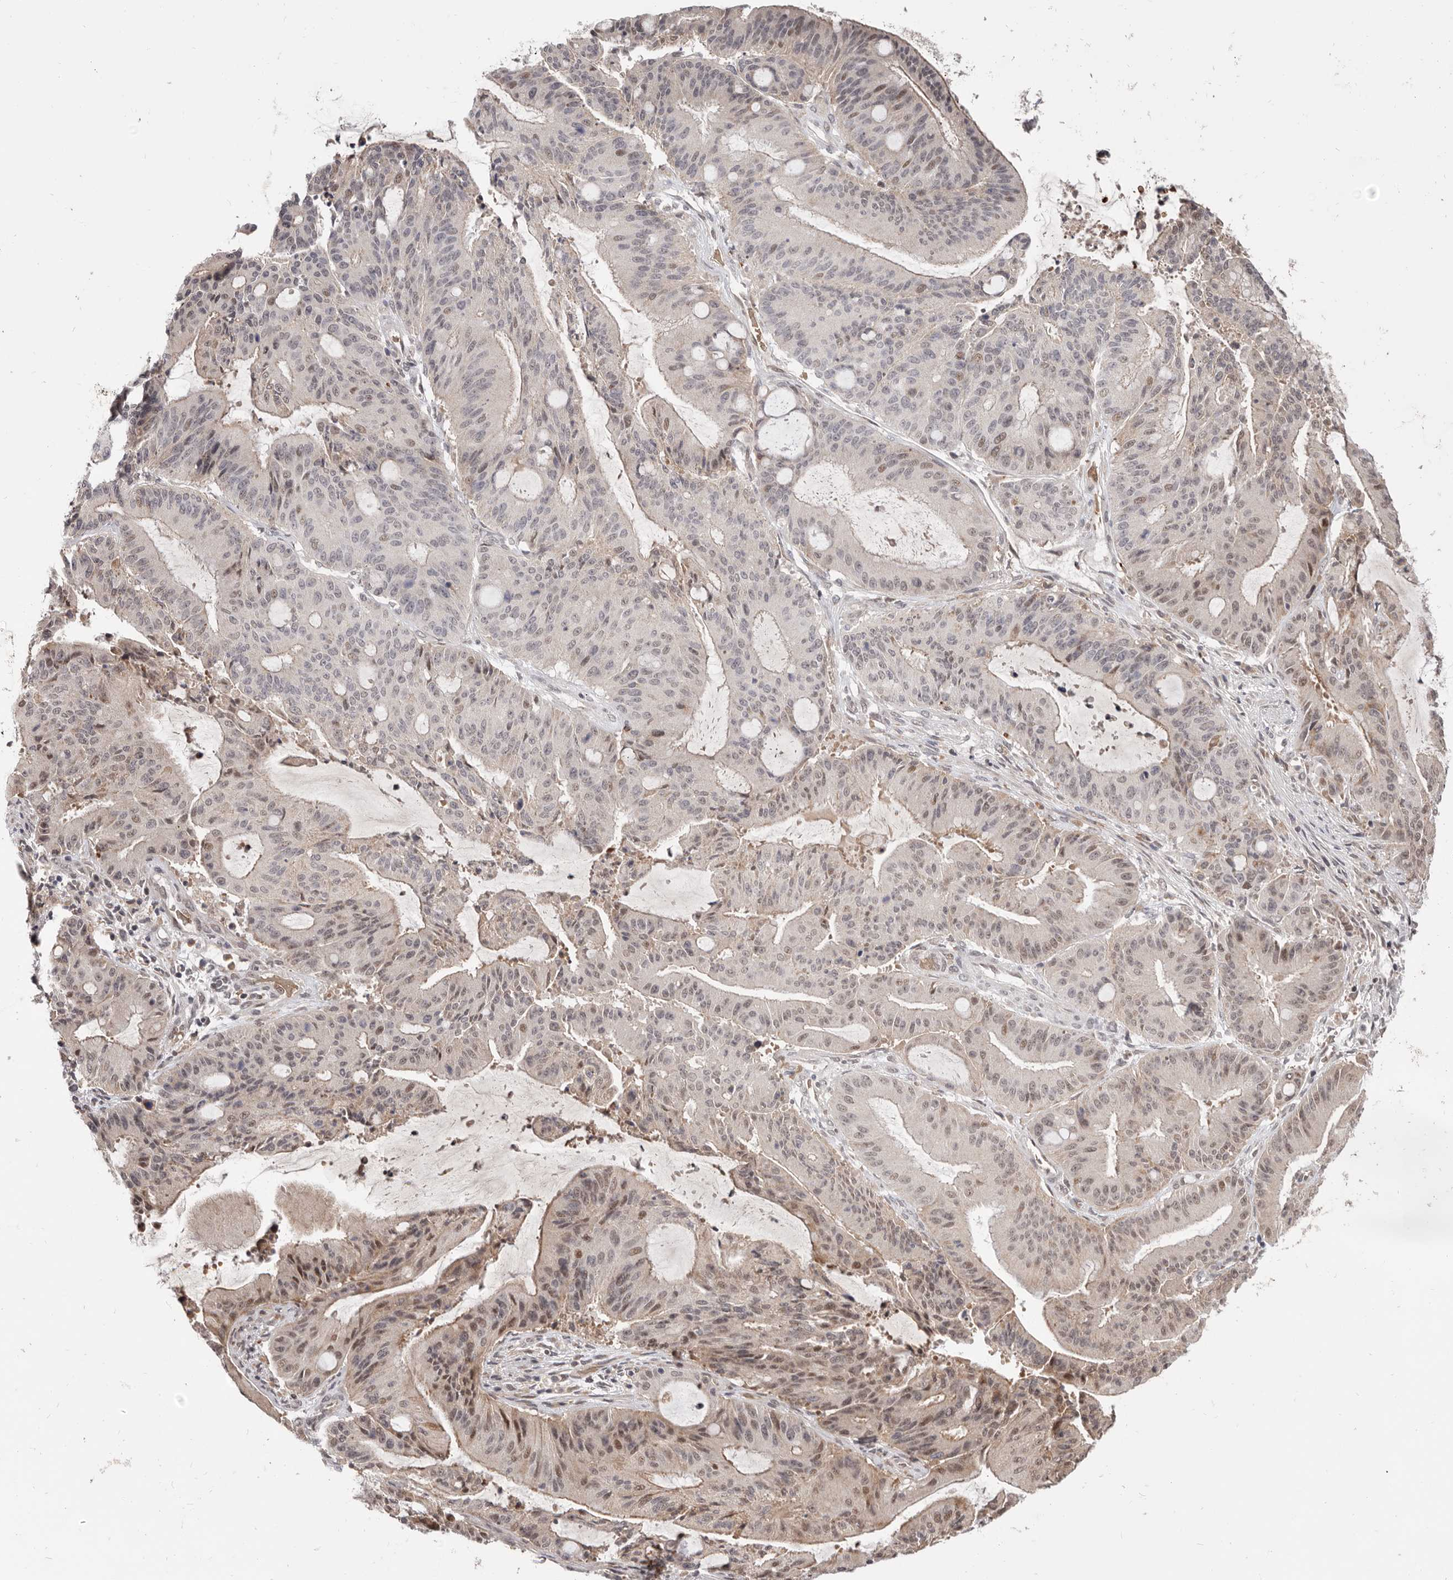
{"staining": {"intensity": "moderate", "quantity": "<25%", "location": "nuclear"}, "tissue": "liver cancer", "cell_type": "Tumor cells", "image_type": "cancer", "snomed": [{"axis": "morphology", "description": "Normal tissue, NOS"}, {"axis": "morphology", "description": "Cholangiocarcinoma"}, {"axis": "topography", "description": "Liver"}, {"axis": "topography", "description": "Peripheral nerve tissue"}], "caption": "Approximately <25% of tumor cells in human cholangiocarcinoma (liver) display moderate nuclear protein expression as visualized by brown immunohistochemical staining.", "gene": "NCOA3", "patient": {"sex": "female", "age": 73}}